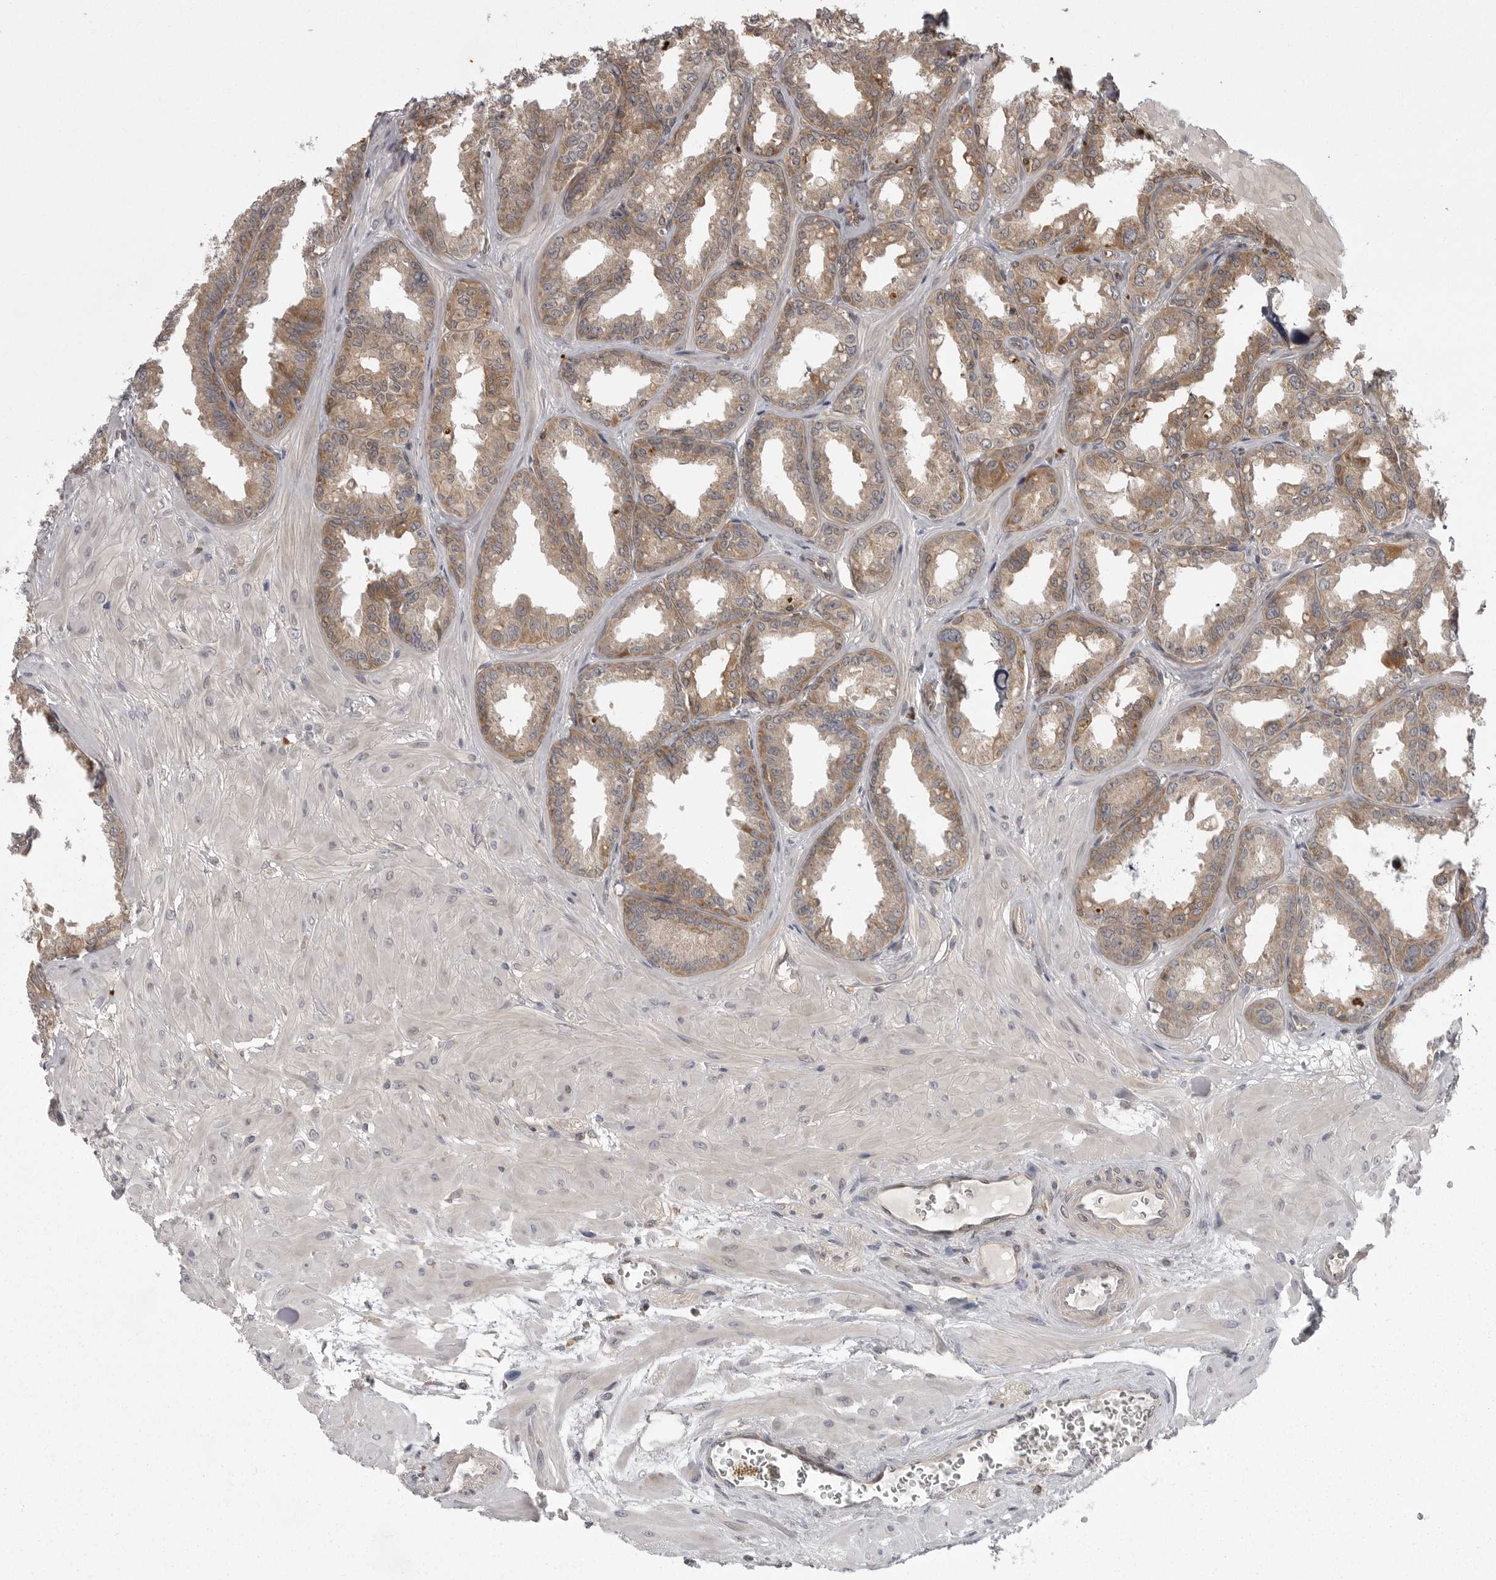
{"staining": {"intensity": "moderate", "quantity": ">75%", "location": "cytoplasmic/membranous"}, "tissue": "seminal vesicle", "cell_type": "Glandular cells", "image_type": "normal", "snomed": [{"axis": "morphology", "description": "Normal tissue, NOS"}, {"axis": "topography", "description": "Prostate"}, {"axis": "topography", "description": "Seminal veicle"}], "caption": "Protein staining of normal seminal vesicle exhibits moderate cytoplasmic/membranous staining in approximately >75% of glandular cells. The staining was performed using DAB, with brown indicating positive protein expression. Nuclei are stained blue with hematoxylin.", "gene": "STK24", "patient": {"sex": "male", "age": 51}}